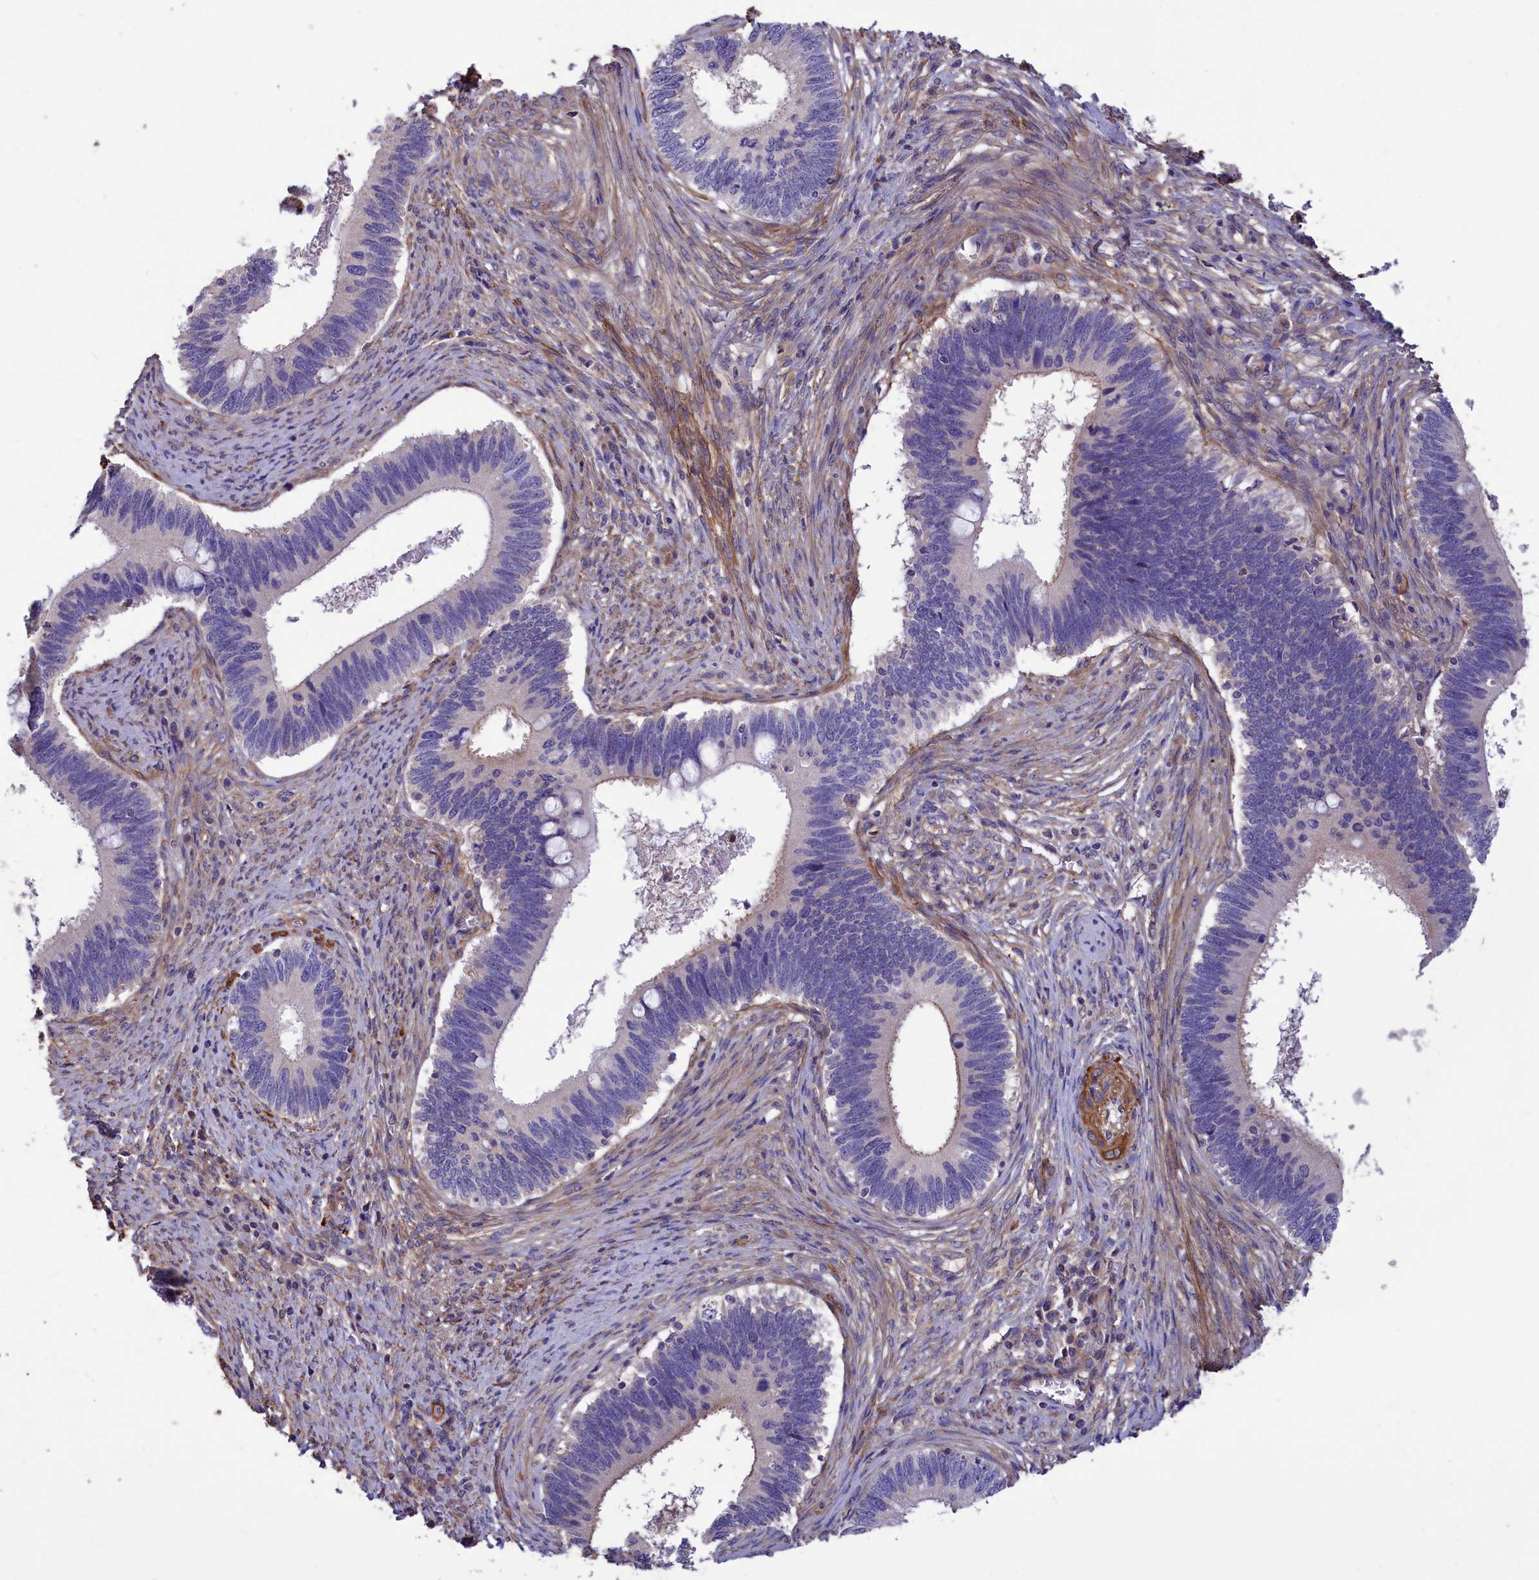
{"staining": {"intensity": "negative", "quantity": "none", "location": "none"}, "tissue": "cervical cancer", "cell_type": "Tumor cells", "image_type": "cancer", "snomed": [{"axis": "morphology", "description": "Adenocarcinoma, NOS"}, {"axis": "topography", "description": "Cervix"}], "caption": "This photomicrograph is of cervical cancer stained with immunohistochemistry (IHC) to label a protein in brown with the nuclei are counter-stained blue. There is no positivity in tumor cells. (DAB (3,3'-diaminobenzidine) immunohistochemistry with hematoxylin counter stain).", "gene": "AMDHD2", "patient": {"sex": "female", "age": 42}}